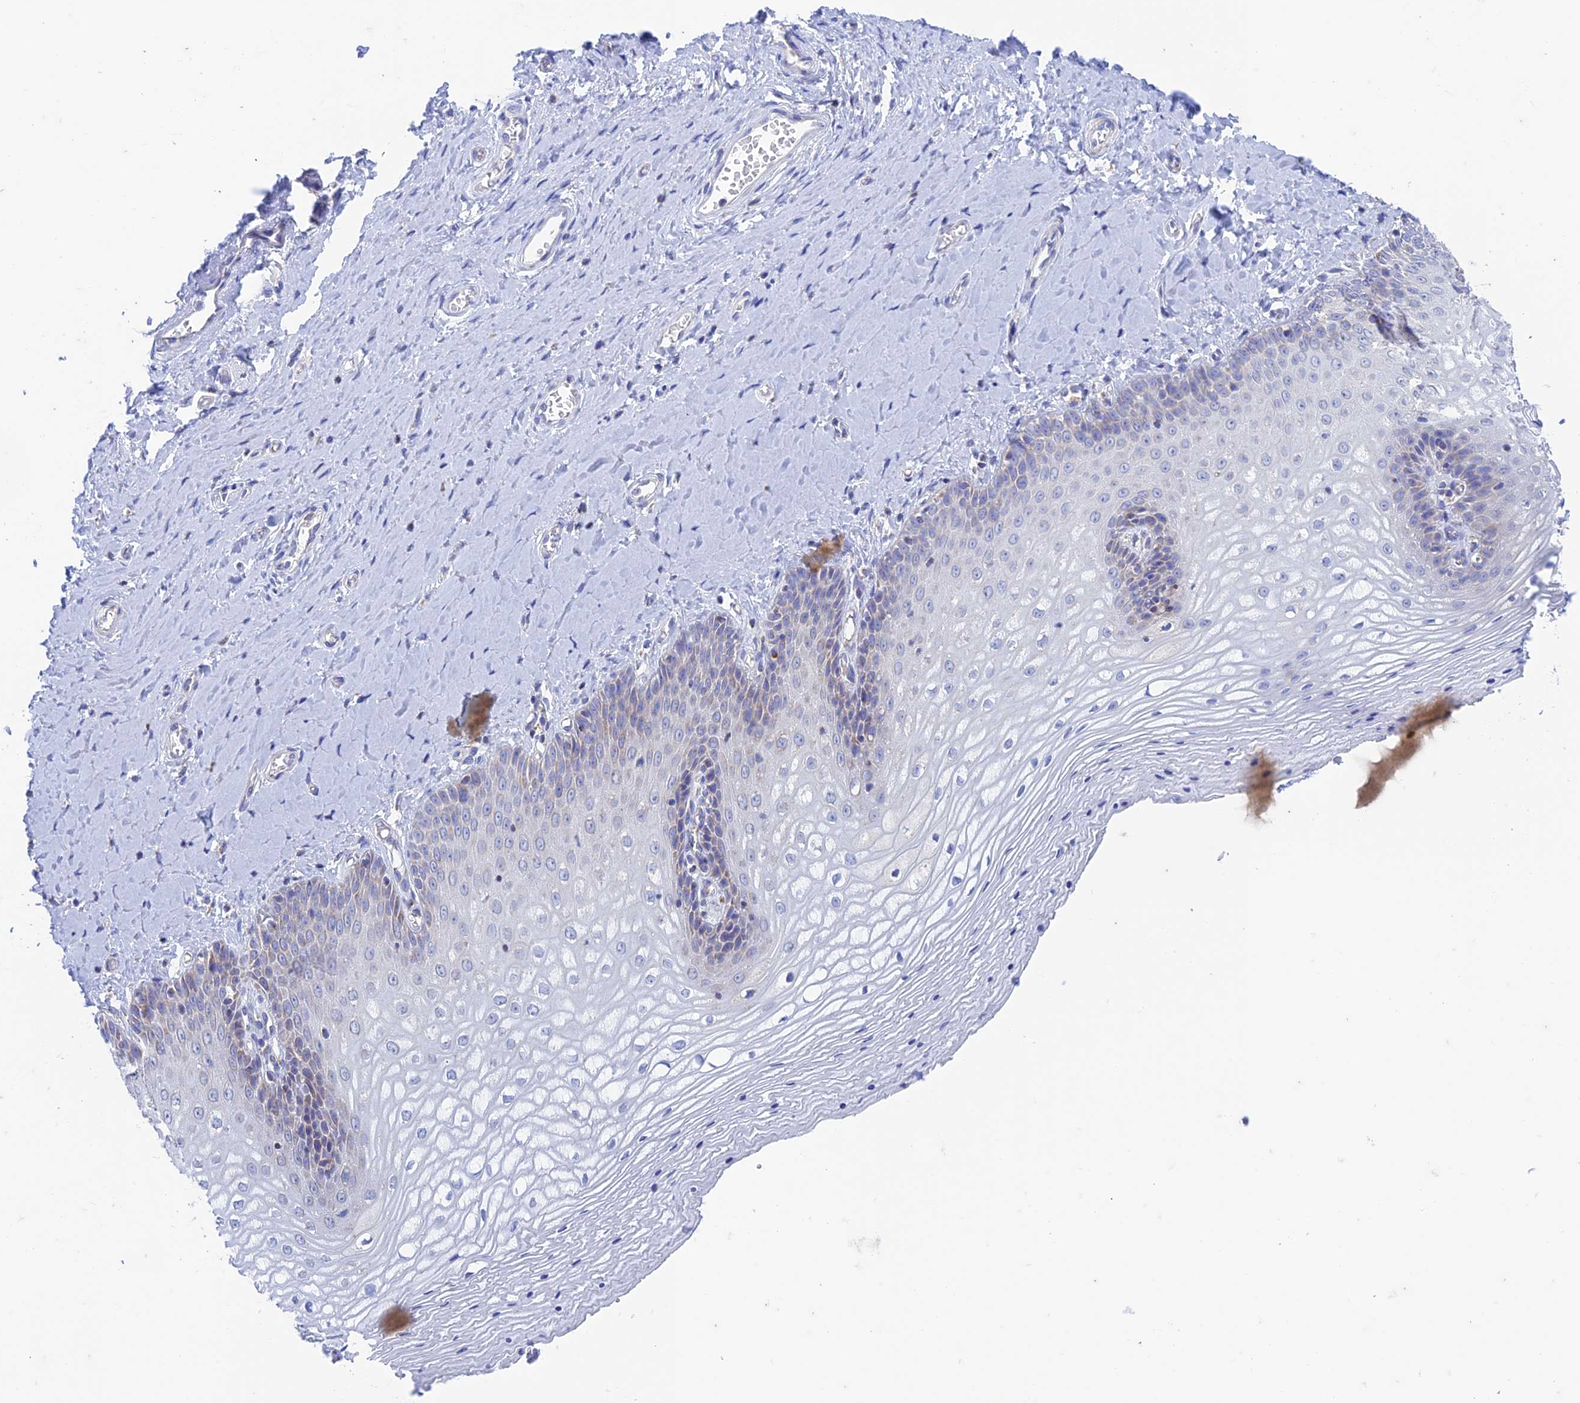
{"staining": {"intensity": "weak", "quantity": "<25%", "location": "cytoplasmic/membranous"}, "tissue": "vagina", "cell_type": "Squamous epithelial cells", "image_type": "normal", "snomed": [{"axis": "morphology", "description": "Normal tissue, NOS"}, {"axis": "topography", "description": "Vagina"}], "caption": "High magnification brightfield microscopy of unremarkable vagina stained with DAB (brown) and counterstained with hematoxylin (blue): squamous epithelial cells show no significant expression. (DAB (3,3'-diaminobenzidine) IHC visualized using brightfield microscopy, high magnification).", "gene": "ZNF181", "patient": {"sex": "female", "age": 65}}